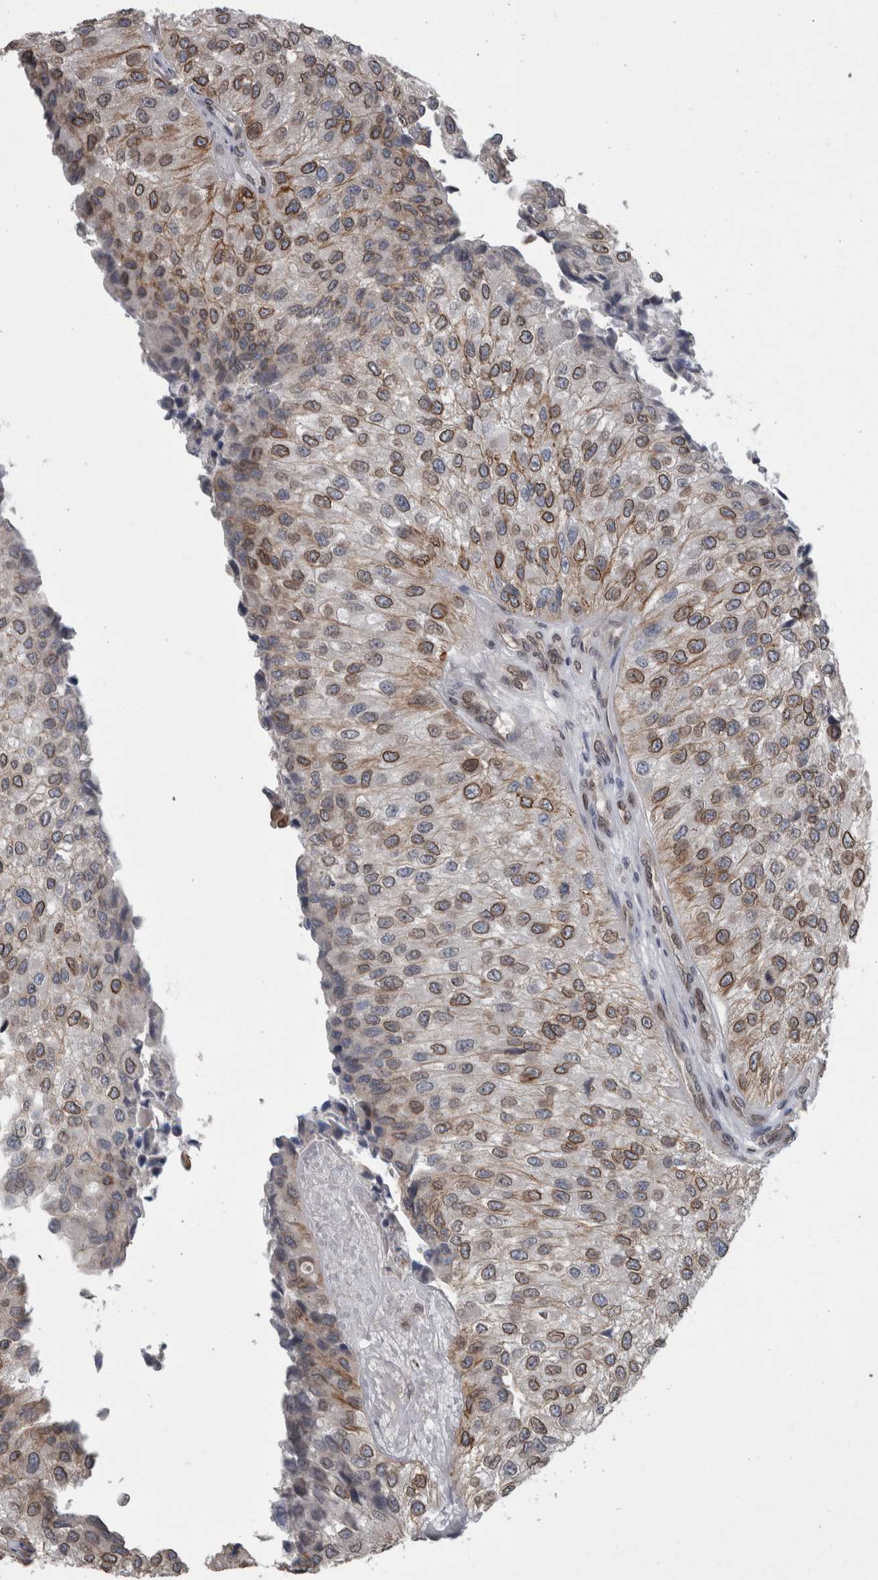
{"staining": {"intensity": "moderate", "quantity": ">75%", "location": "cytoplasmic/membranous,nuclear"}, "tissue": "urothelial cancer", "cell_type": "Tumor cells", "image_type": "cancer", "snomed": [{"axis": "morphology", "description": "Urothelial carcinoma, High grade"}, {"axis": "topography", "description": "Kidney"}, {"axis": "topography", "description": "Urinary bladder"}], "caption": "Protein staining displays moderate cytoplasmic/membranous and nuclear staining in about >75% of tumor cells in urothelial cancer.", "gene": "RANBP2", "patient": {"sex": "male", "age": 77}}